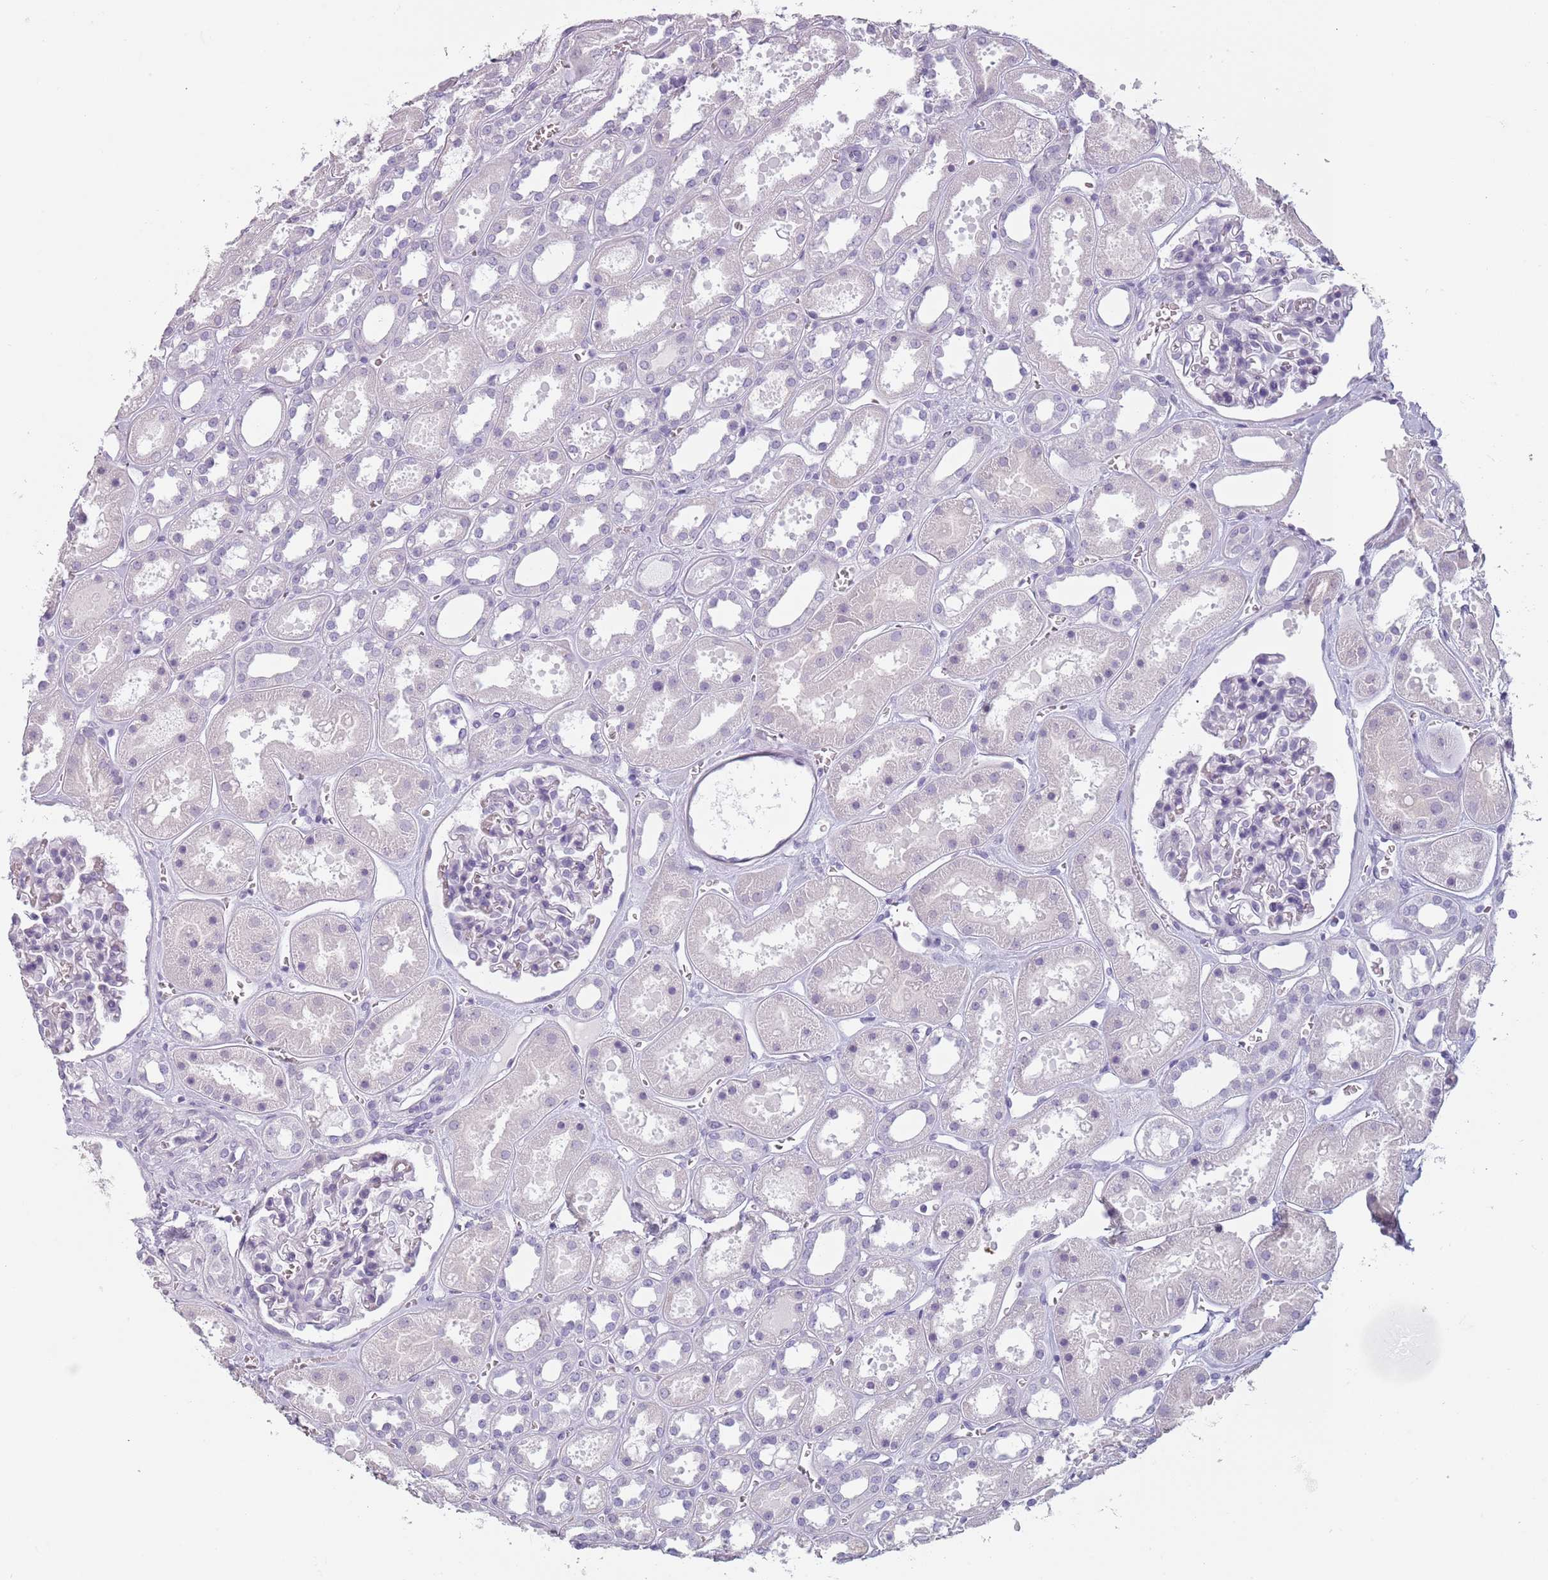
{"staining": {"intensity": "negative", "quantity": "none", "location": "none"}, "tissue": "kidney", "cell_type": "Cells in glomeruli", "image_type": "normal", "snomed": [{"axis": "morphology", "description": "Normal tissue, NOS"}, {"axis": "topography", "description": "Kidney"}], "caption": "DAB (3,3'-diaminobenzidine) immunohistochemical staining of unremarkable kidney exhibits no significant expression in cells in glomeruli.", "gene": "PIEZO1", "patient": {"sex": "female", "age": 41}}